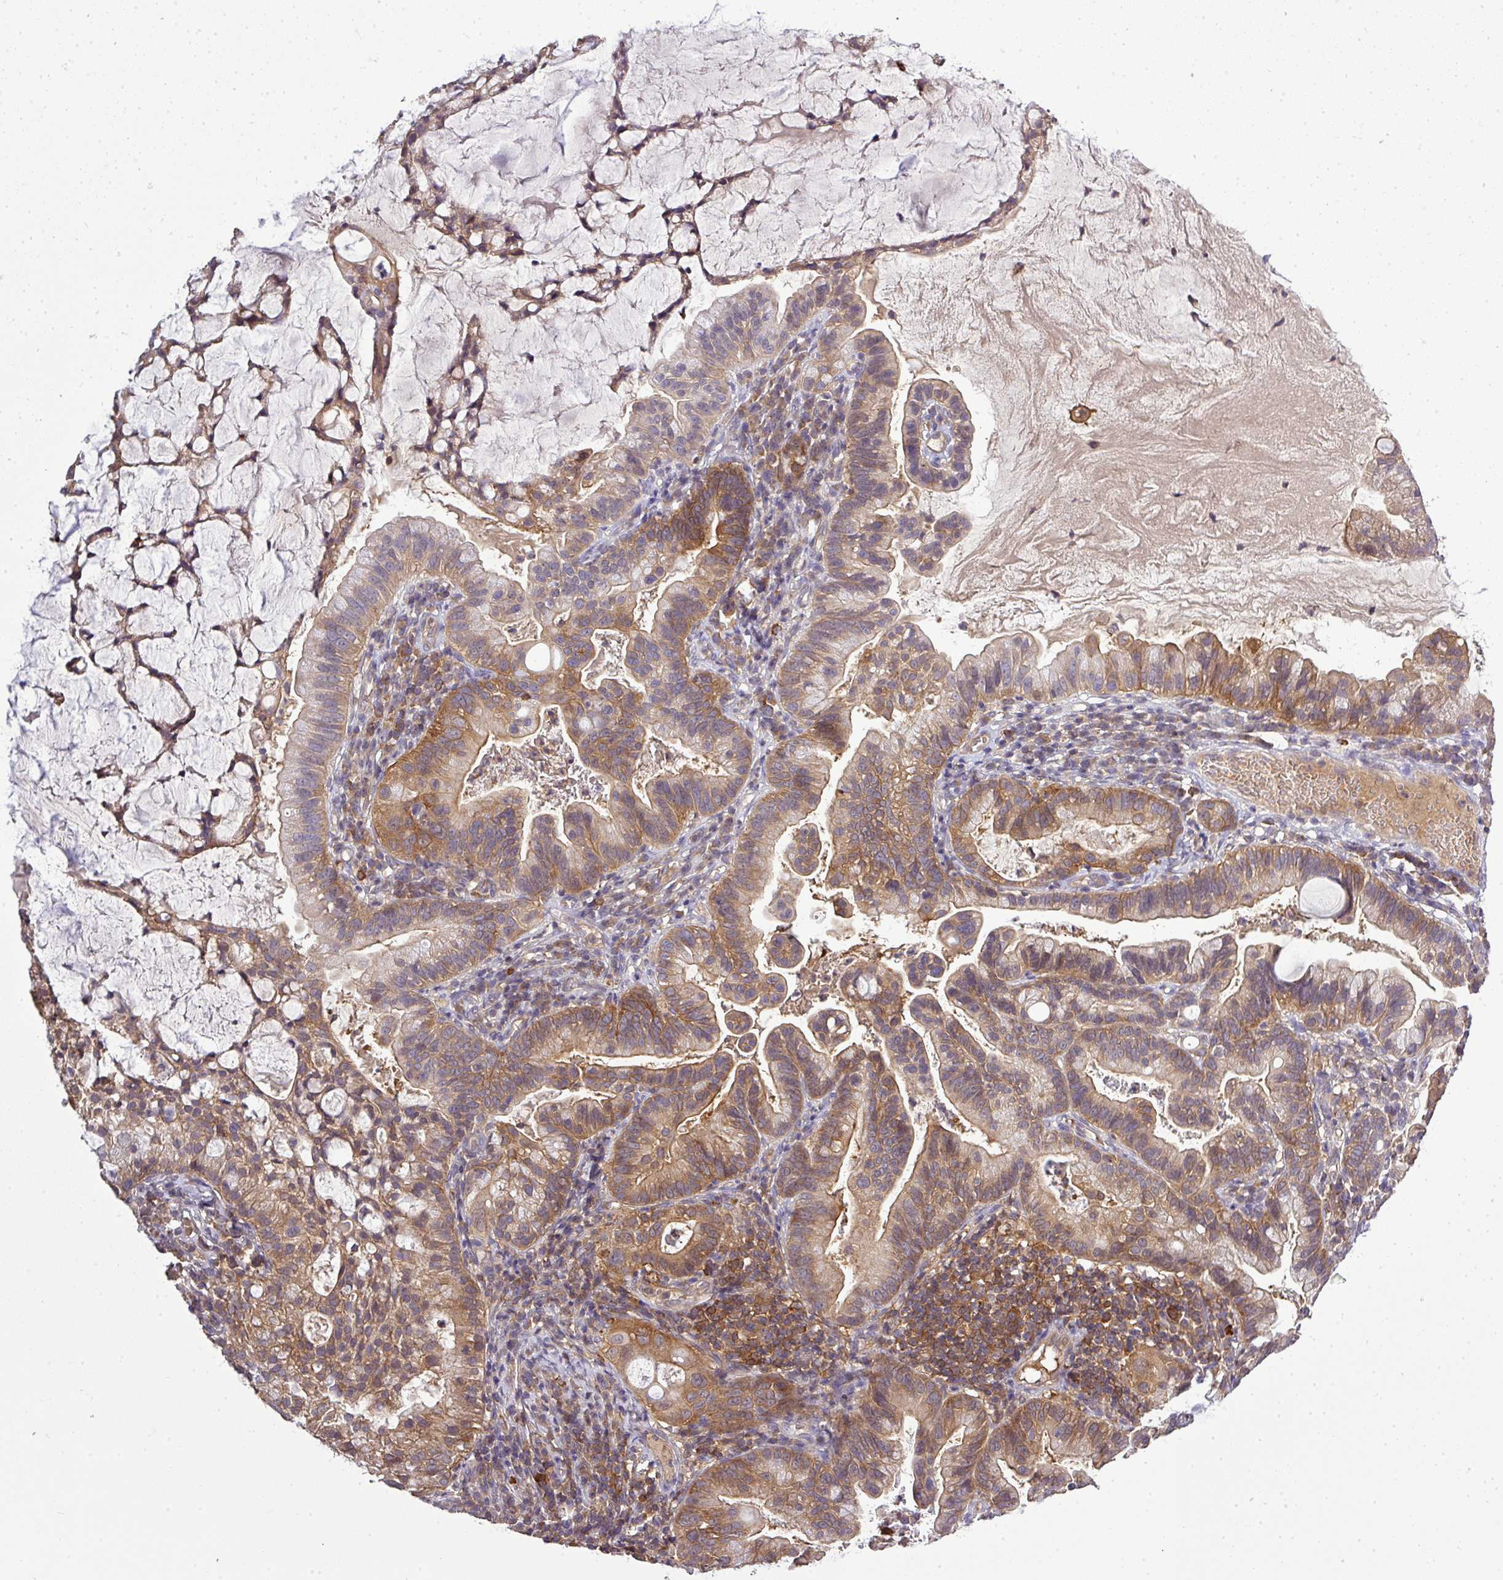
{"staining": {"intensity": "moderate", "quantity": ">75%", "location": "cytoplasmic/membranous"}, "tissue": "cervical cancer", "cell_type": "Tumor cells", "image_type": "cancer", "snomed": [{"axis": "morphology", "description": "Adenocarcinoma, NOS"}, {"axis": "topography", "description": "Cervix"}], "caption": "High-magnification brightfield microscopy of cervical cancer (adenocarcinoma) stained with DAB (brown) and counterstained with hematoxylin (blue). tumor cells exhibit moderate cytoplasmic/membranous staining is seen in approximately>75% of cells.", "gene": "STAT5A", "patient": {"sex": "female", "age": 41}}